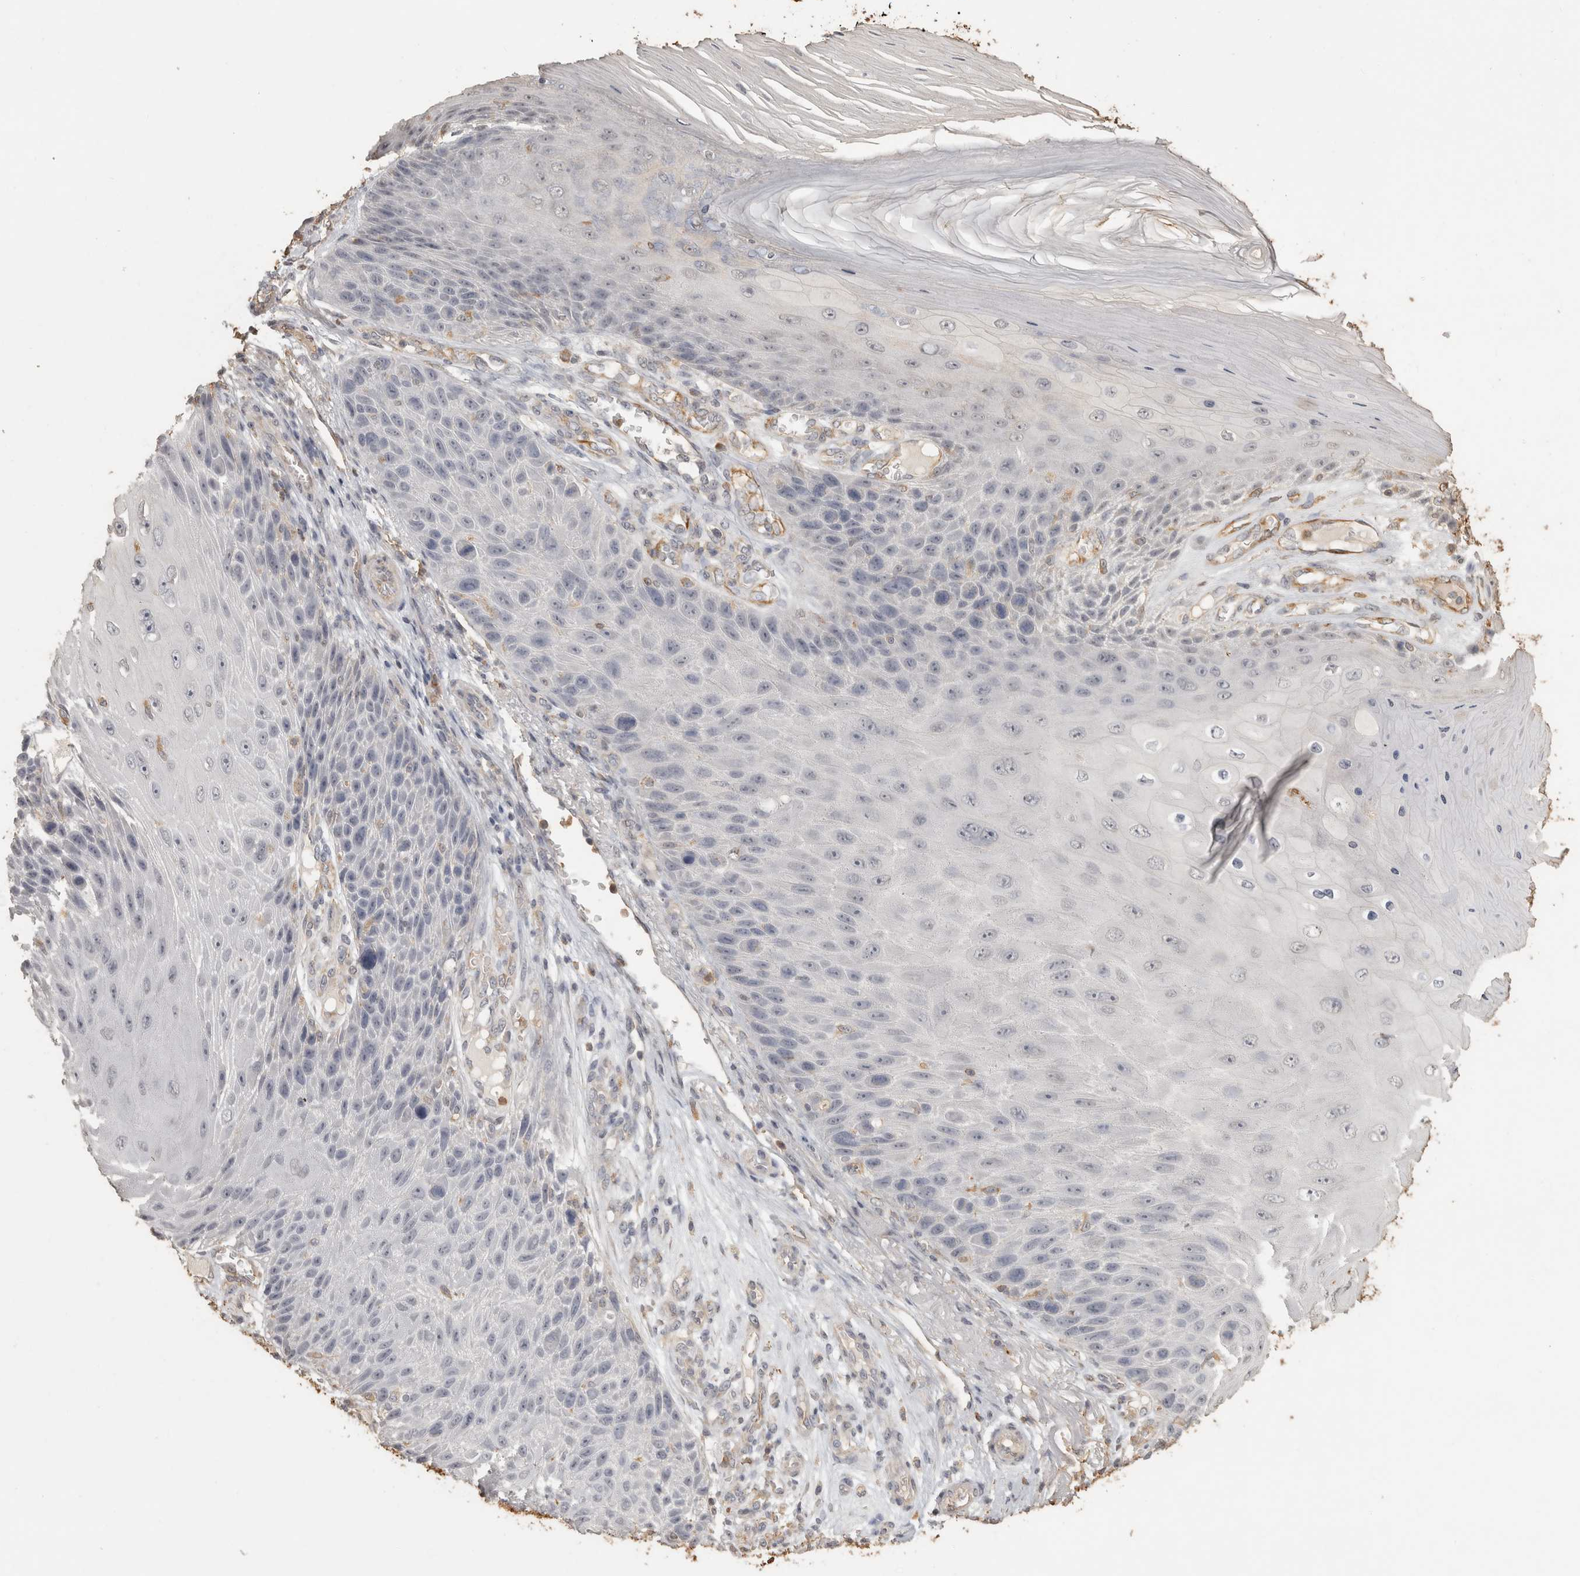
{"staining": {"intensity": "negative", "quantity": "none", "location": "none"}, "tissue": "skin cancer", "cell_type": "Tumor cells", "image_type": "cancer", "snomed": [{"axis": "morphology", "description": "Squamous cell carcinoma, NOS"}, {"axis": "topography", "description": "Skin"}], "caption": "The IHC photomicrograph has no significant expression in tumor cells of squamous cell carcinoma (skin) tissue.", "gene": "REPS2", "patient": {"sex": "female", "age": 88}}